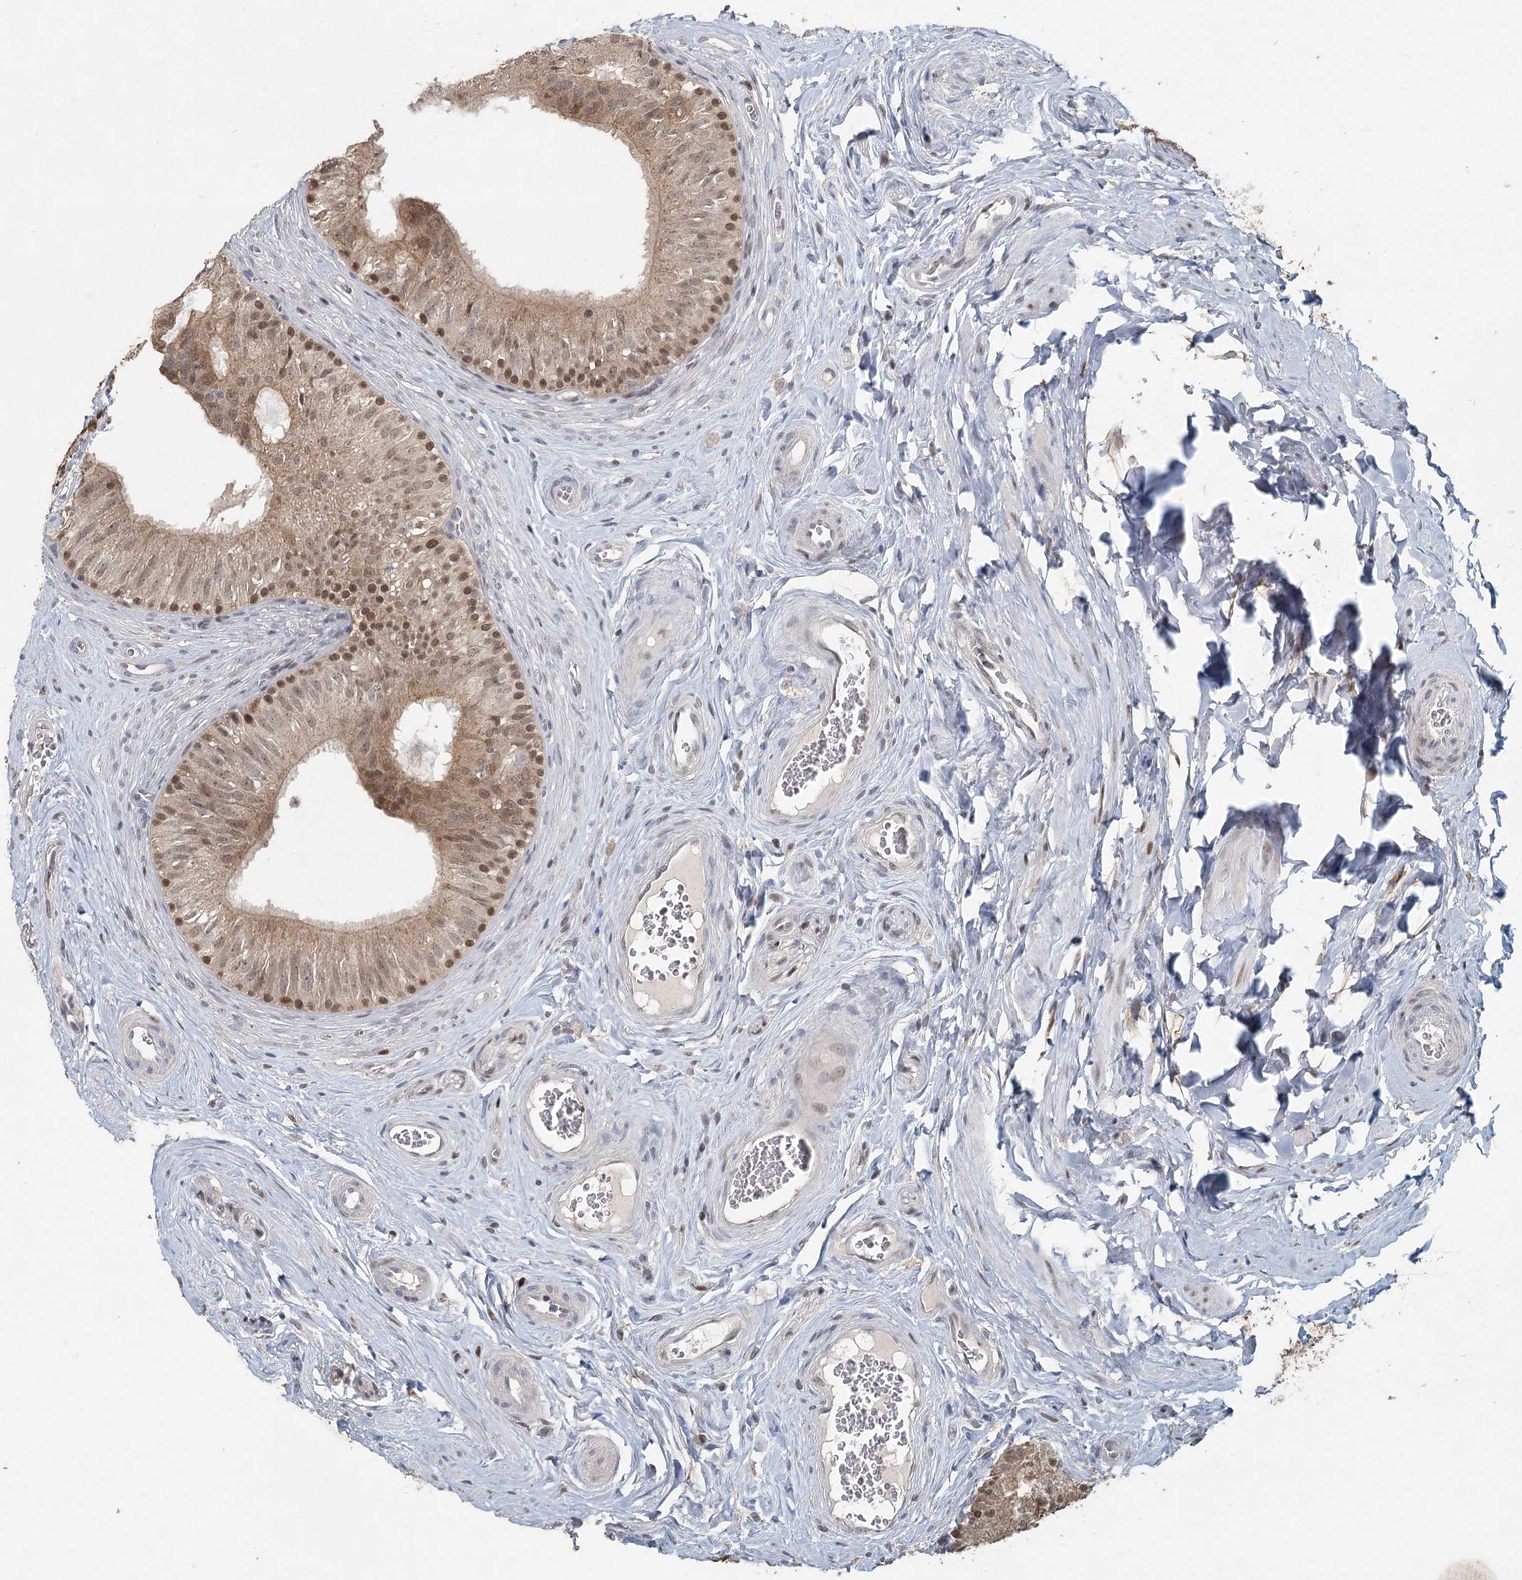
{"staining": {"intensity": "moderate", "quantity": ">75%", "location": "cytoplasmic/membranous,nuclear"}, "tissue": "epididymis", "cell_type": "Glandular cells", "image_type": "normal", "snomed": [{"axis": "morphology", "description": "Normal tissue, NOS"}, {"axis": "topography", "description": "Epididymis"}], "caption": "Immunohistochemical staining of benign epididymis demonstrates >75% levels of moderate cytoplasmic/membranous,nuclear protein positivity in approximately >75% of glandular cells.", "gene": "ADK", "patient": {"sex": "male", "age": 46}}